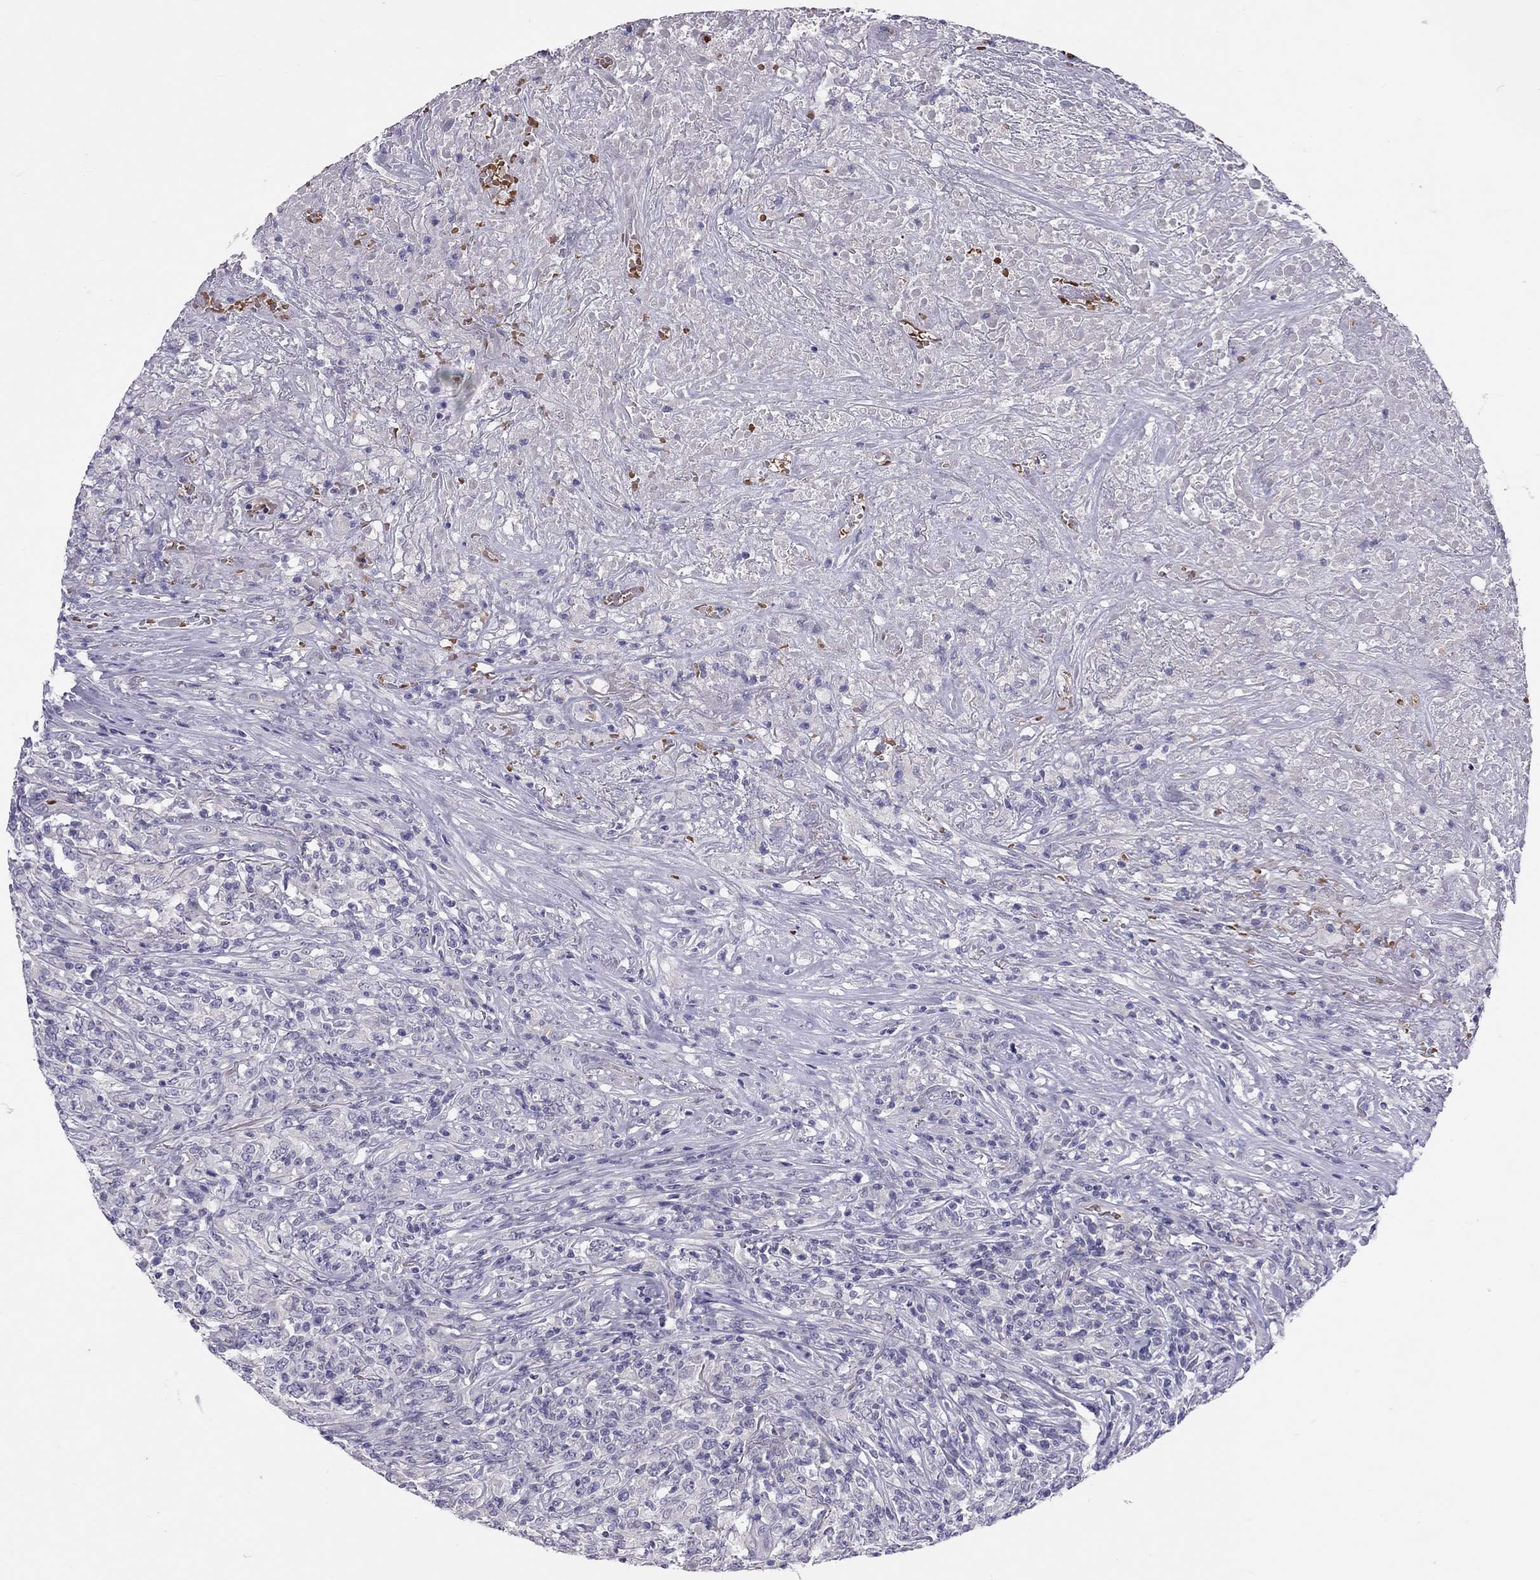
{"staining": {"intensity": "negative", "quantity": "none", "location": "none"}, "tissue": "lymphoma", "cell_type": "Tumor cells", "image_type": "cancer", "snomed": [{"axis": "morphology", "description": "Malignant lymphoma, non-Hodgkin's type, High grade"}, {"axis": "topography", "description": "Lung"}], "caption": "This is a histopathology image of immunohistochemistry staining of lymphoma, which shows no staining in tumor cells.", "gene": "FRMD1", "patient": {"sex": "male", "age": 79}}